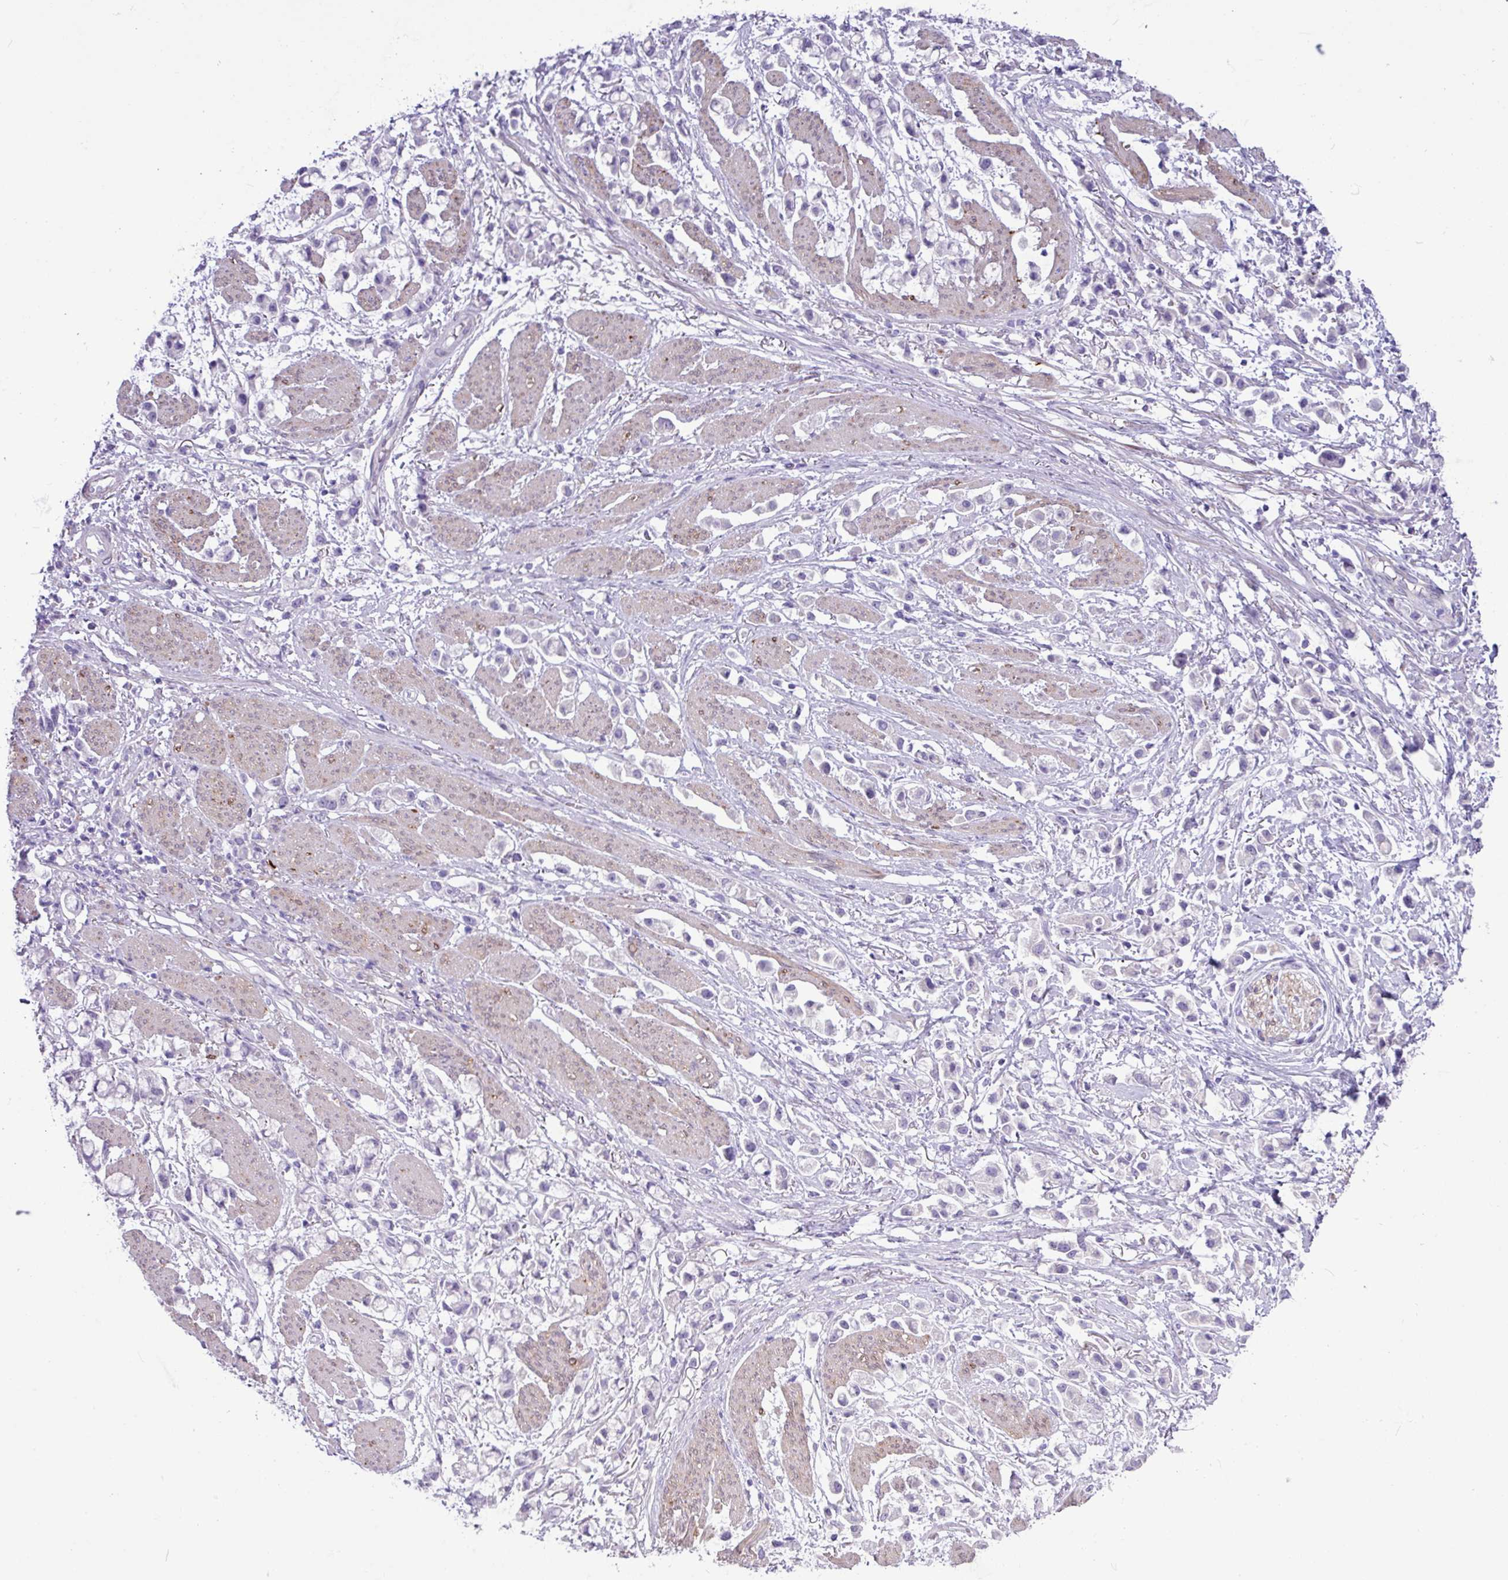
{"staining": {"intensity": "negative", "quantity": "none", "location": "none"}, "tissue": "stomach cancer", "cell_type": "Tumor cells", "image_type": "cancer", "snomed": [{"axis": "morphology", "description": "Adenocarcinoma, NOS"}, {"axis": "topography", "description": "Stomach"}], "caption": "A photomicrograph of stomach adenocarcinoma stained for a protein displays no brown staining in tumor cells.", "gene": "SLC38A1", "patient": {"sex": "female", "age": 81}}